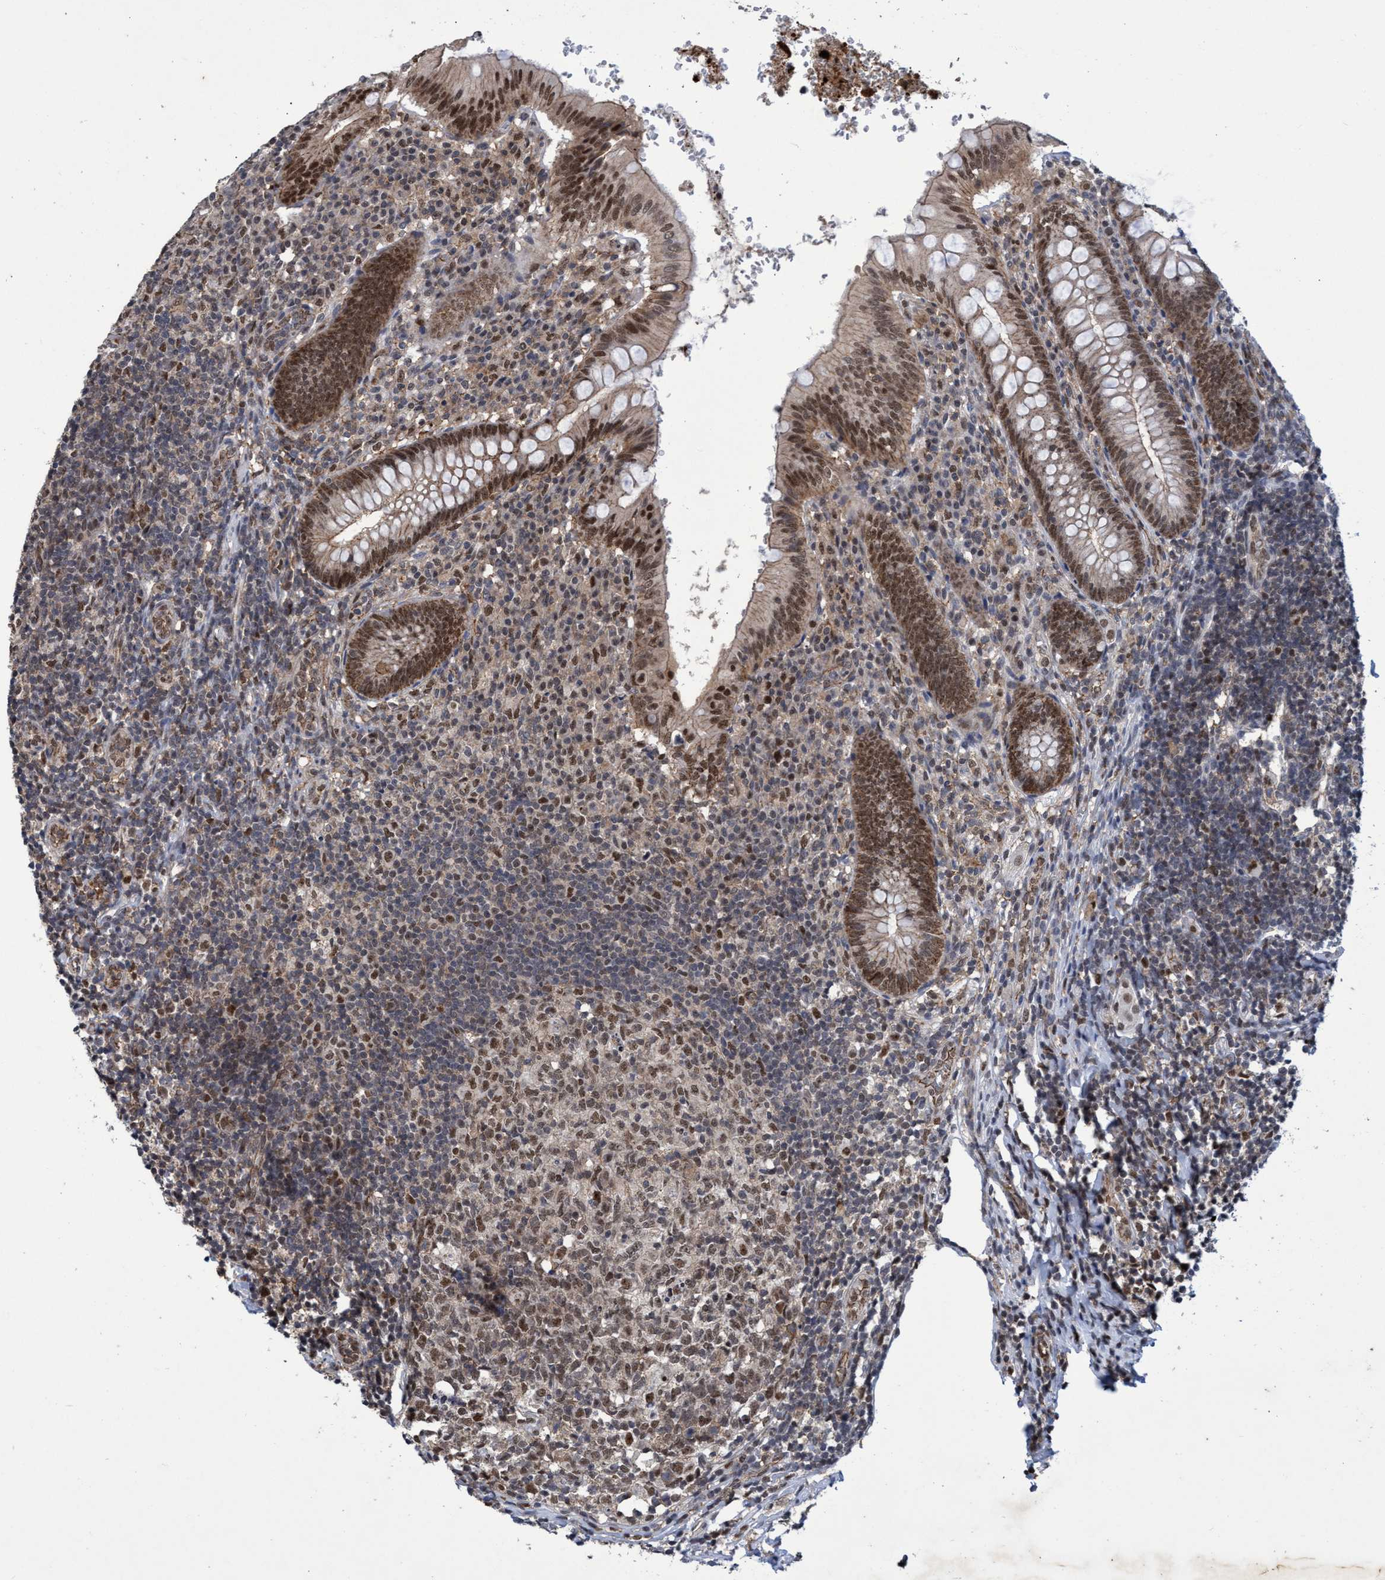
{"staining": {"intensity": "strong", "quantity": ">75%", "location": "cytoplasmic/membranous,nuclear"}, "tissue": "appendix", "cell_type": "Glandular cells", "image_type": "normal", "snomed": [{"axis": "morphology", "description": "Normal tissue, NOS"}, {"axis": "topography", "description": "Appendix"}], "caption": "Immunohistochemistry staining of unremarkable appendix, which shows high levels of strong cytoplasmic/membranous,nuclear expression in approximately >75% of glandular cells indicating strong cytoplasmic/membranous,nuclear protein expression. The staining was performed using DAB (brown) for protein detection and nuclei were counterstained in hematoxylin (blue).", "gene": "GTF2F1", "patient": {"sex": "male", "age": 8}}